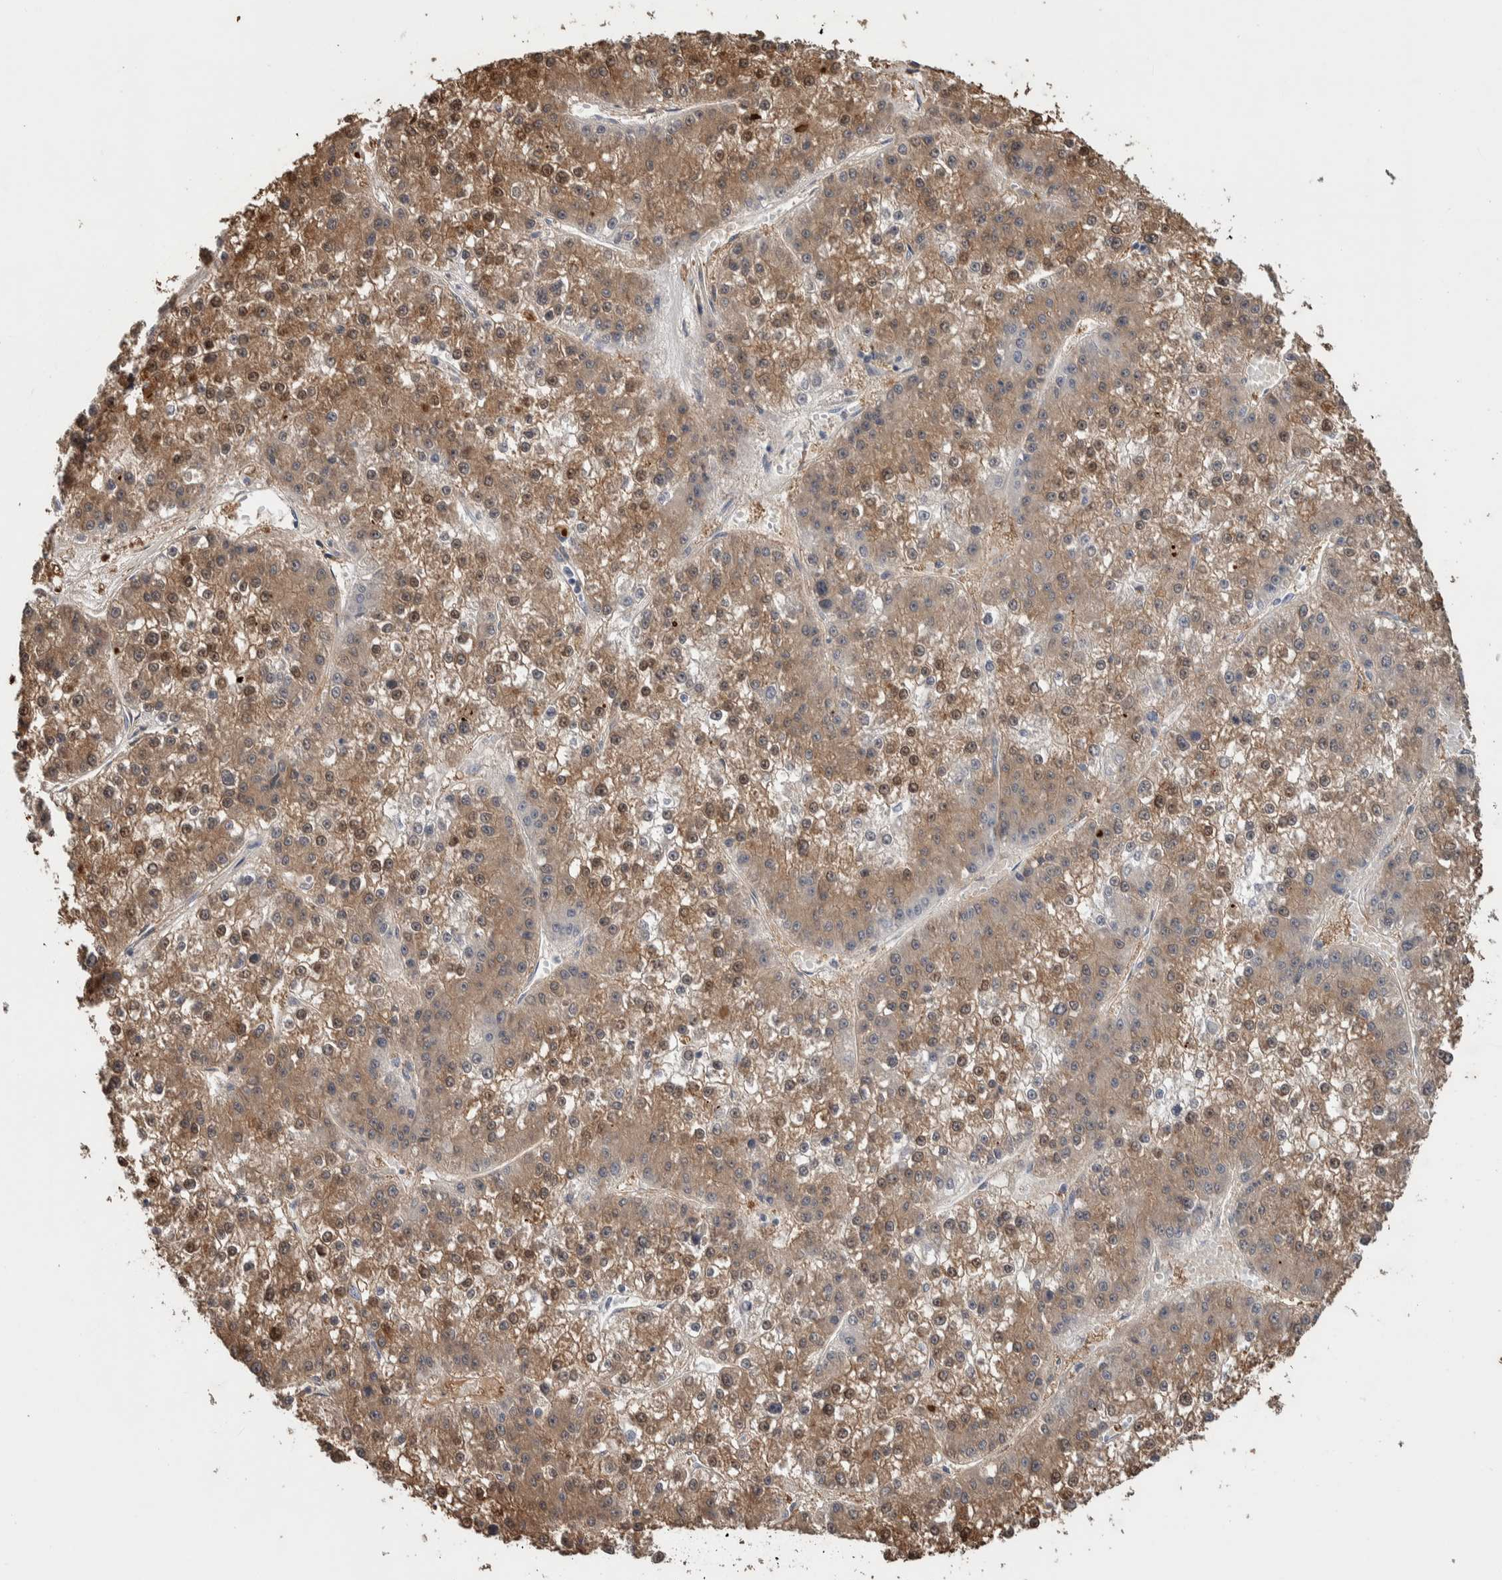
{"staining": {"intensity": "moderate", "quantity": ">75%", "location": "cytoplasmic/membranous"}, "tissue": "liver cancer", "cell_type": "Tumor cells", "image_type": "cancer", "snomed": [{"axis": "morphology", "description": "Carcinoma, Hepatocellular, NOS"}, {"axis": "topography", "description": "Liver"}], "caption": "Moderate cytoplasmic/membranous expression for a protein is seen in about >75% of tumor cells of liver cancer using IHC.", "gene": "TMEM102", "patient": {"sex": "female", "age": 73}}